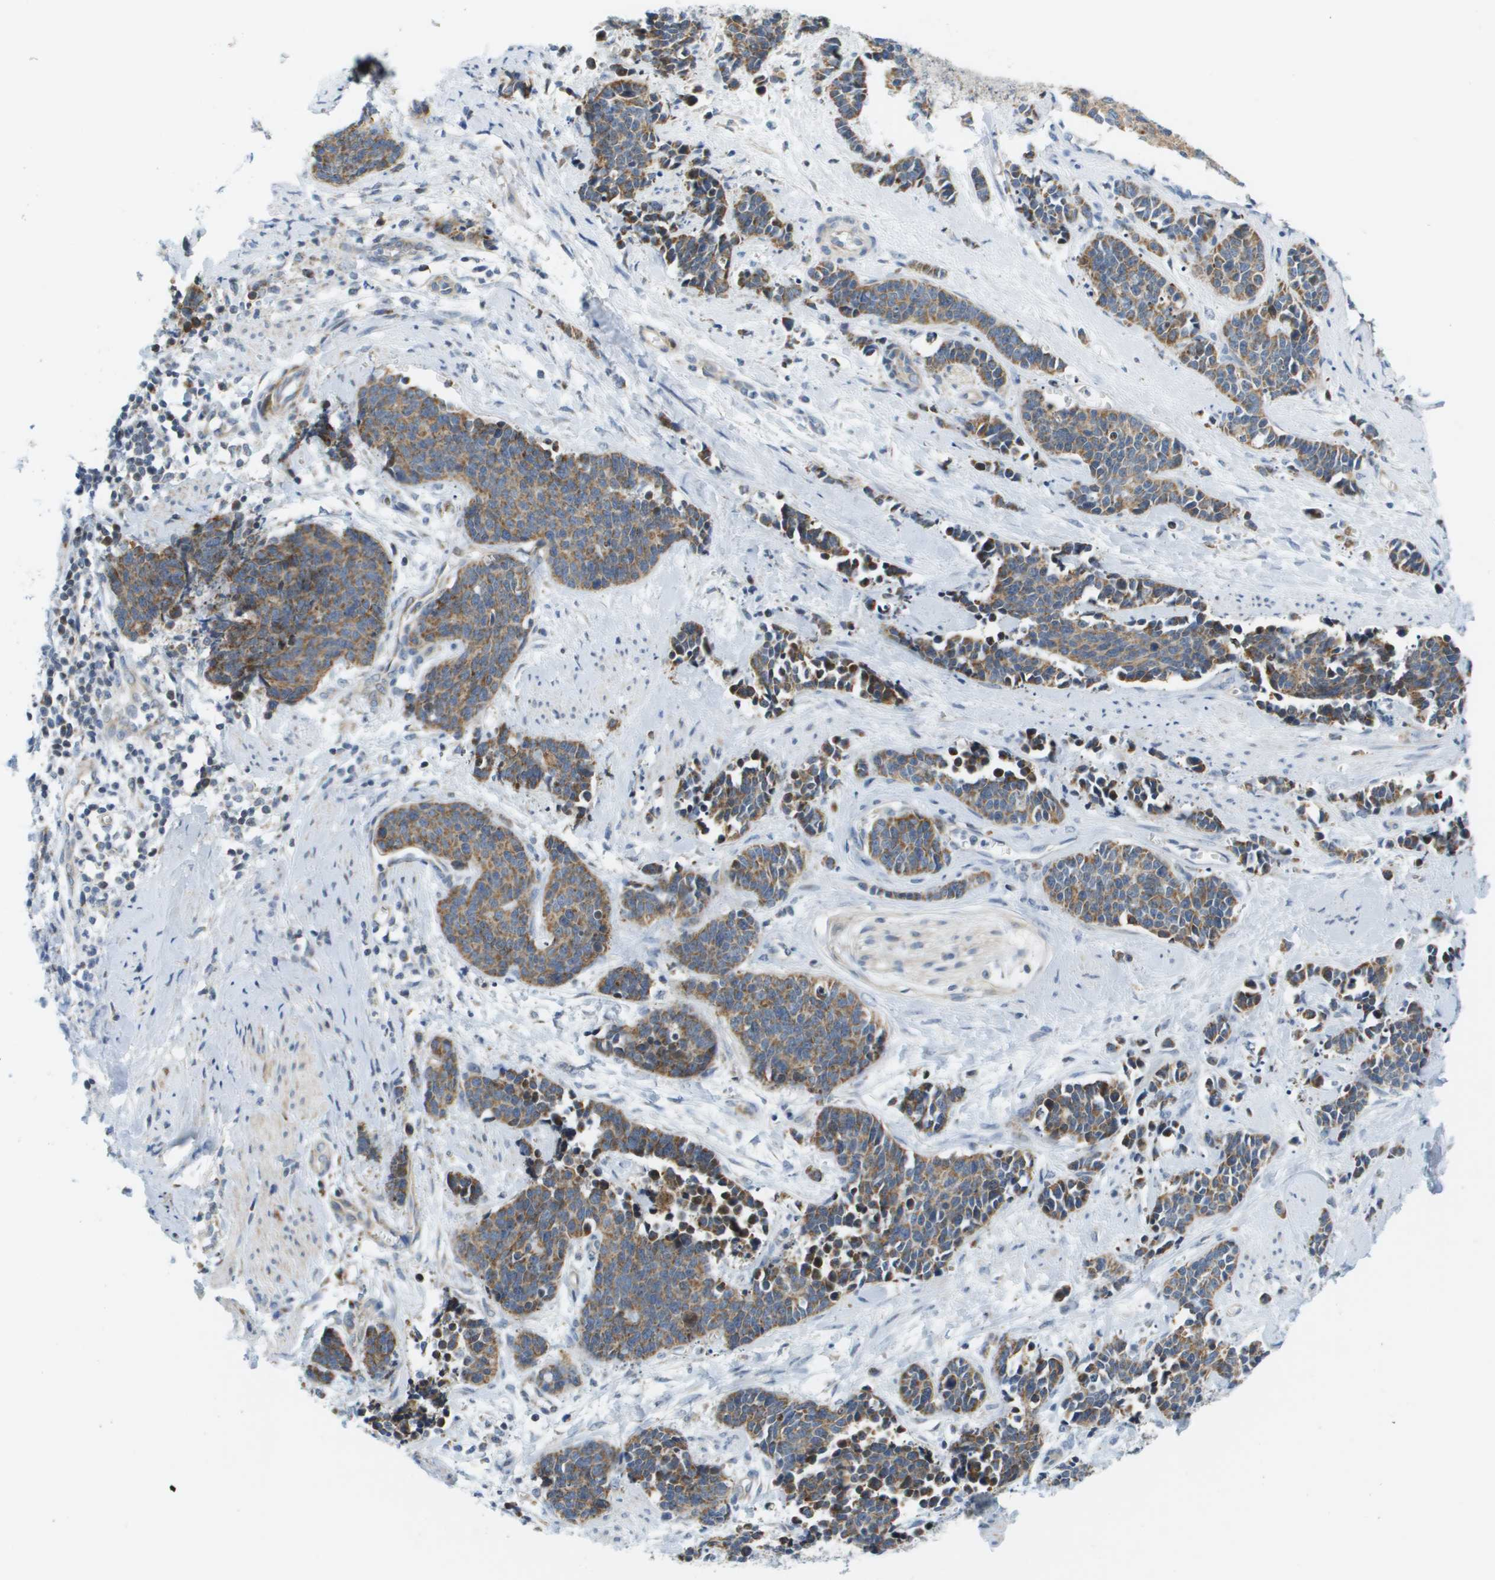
{"staining": {"intensity": "moderate", "quantity": ">75%", "location": "cytoplasmic/membranous"}, "tissue": "cervical cancer", "cell_type": "Tumor cells", "image_type": "cancer", "snomed": [{"axis": "morphology", "description": "Squamous cell carcinoma, NOS"}, {"axis": "topography", "description": "Cervix"}], "caption": "Immunohistochemical staining of squamous cell carcinoma (cervical) shows moderate cytoplasmic/membranous protein staining in approximately >75% of tumor cells. Using DAB (brown) and hematoxylin (blue) stains, captured at high magnification using brightfield microscopy.", "gene": "KRT23", "patient": {"sex": "female", "age": 35}}